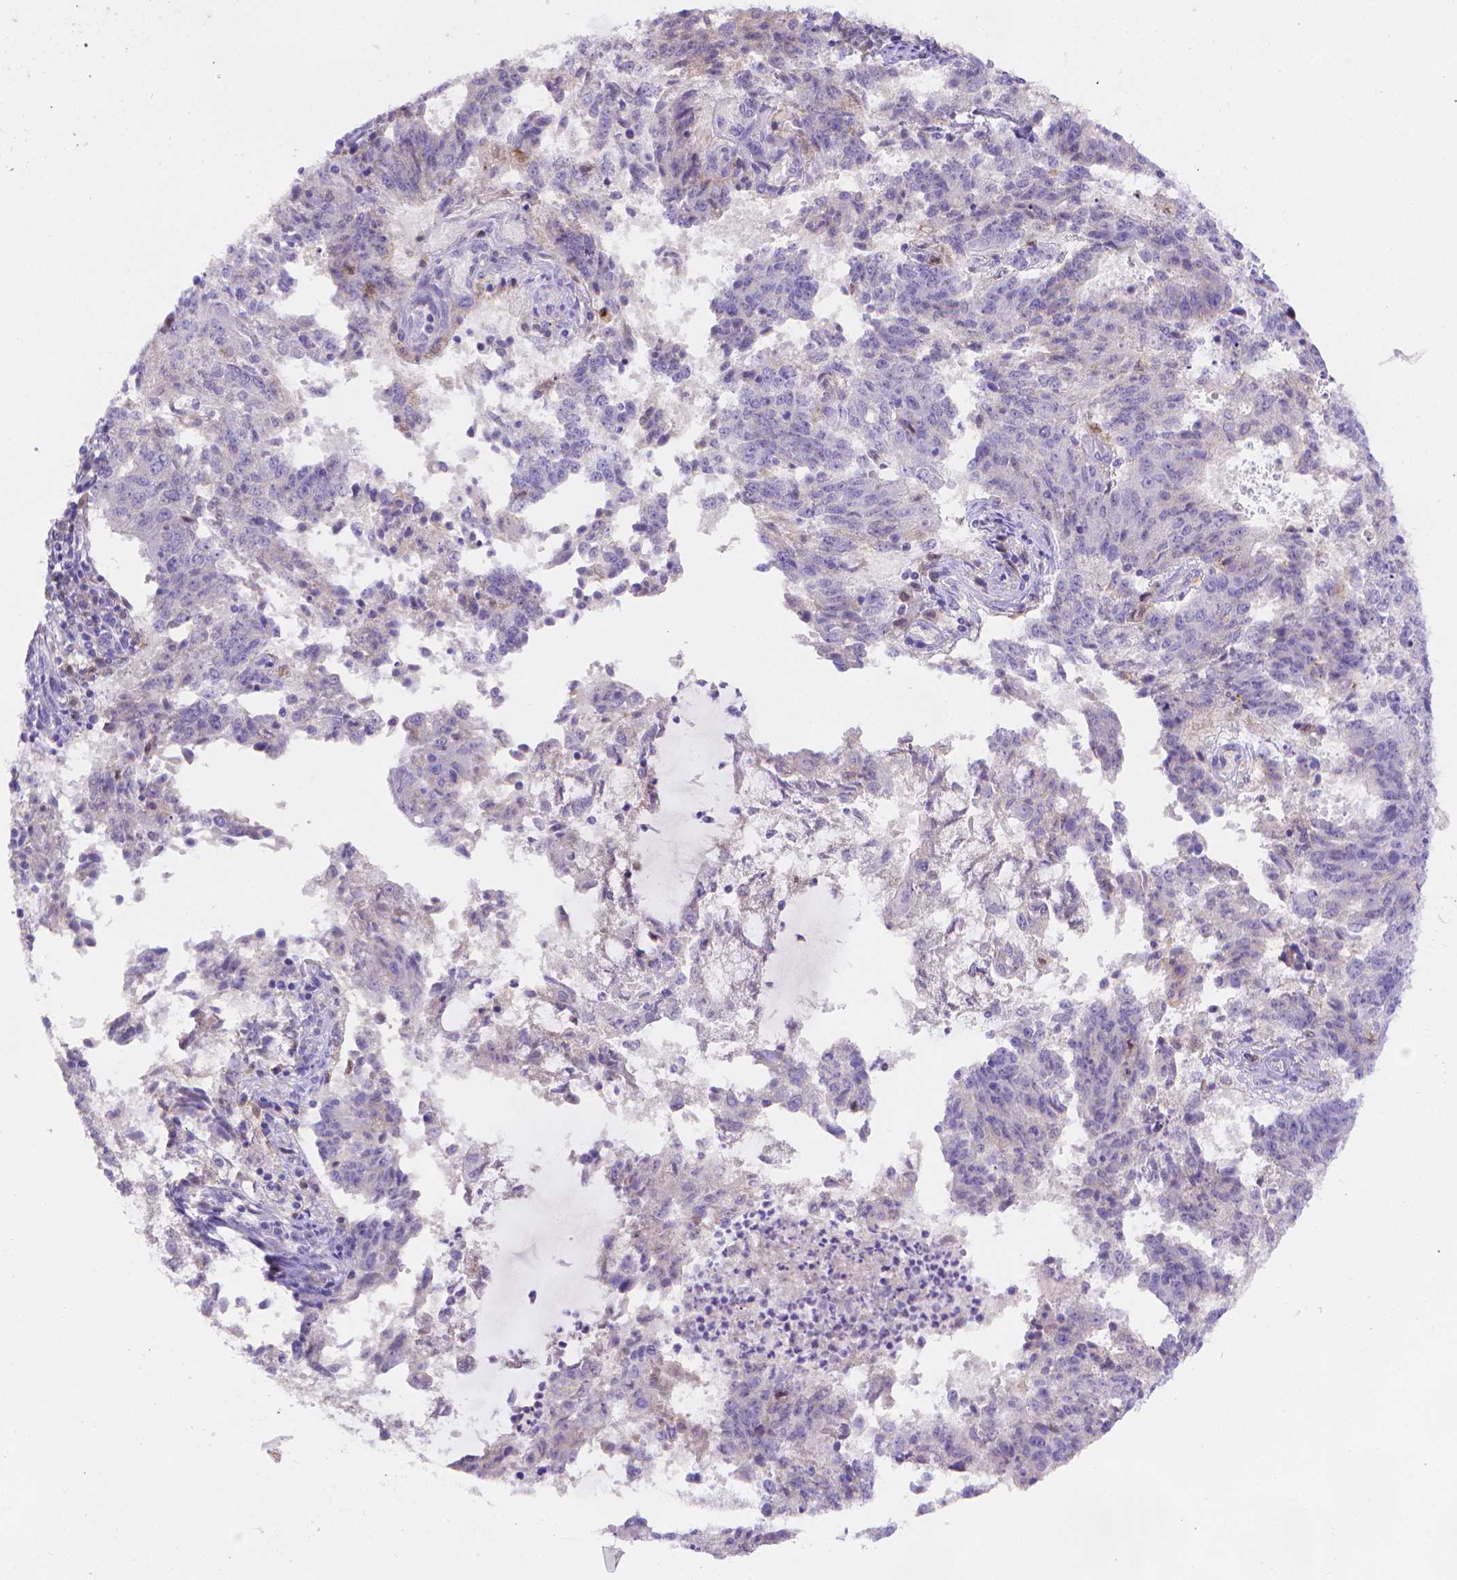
{"staining": {"intensity": "negative", "quantity": "none", "location": "none"}, "tissue": "endometrial cancer", "cell_type": "Tumor cells", "image_type": "cancer", "snomed": [{"axis": "morphology", "description": "Adenocarcinoma, NOS"}, {"axis": "topography", "description": "Endometrium"}], "caption": "High magnification brightfield microscopy of endometrial cancer (adenocarcinoma) stained with DAB (3,3'-diaminobenzidine) (brown) and counterstained with hematoxylin (blue): tumor cells show no significant staining.", "gene": "FGD2", "patient": {"sex": "female", "age": 82}}